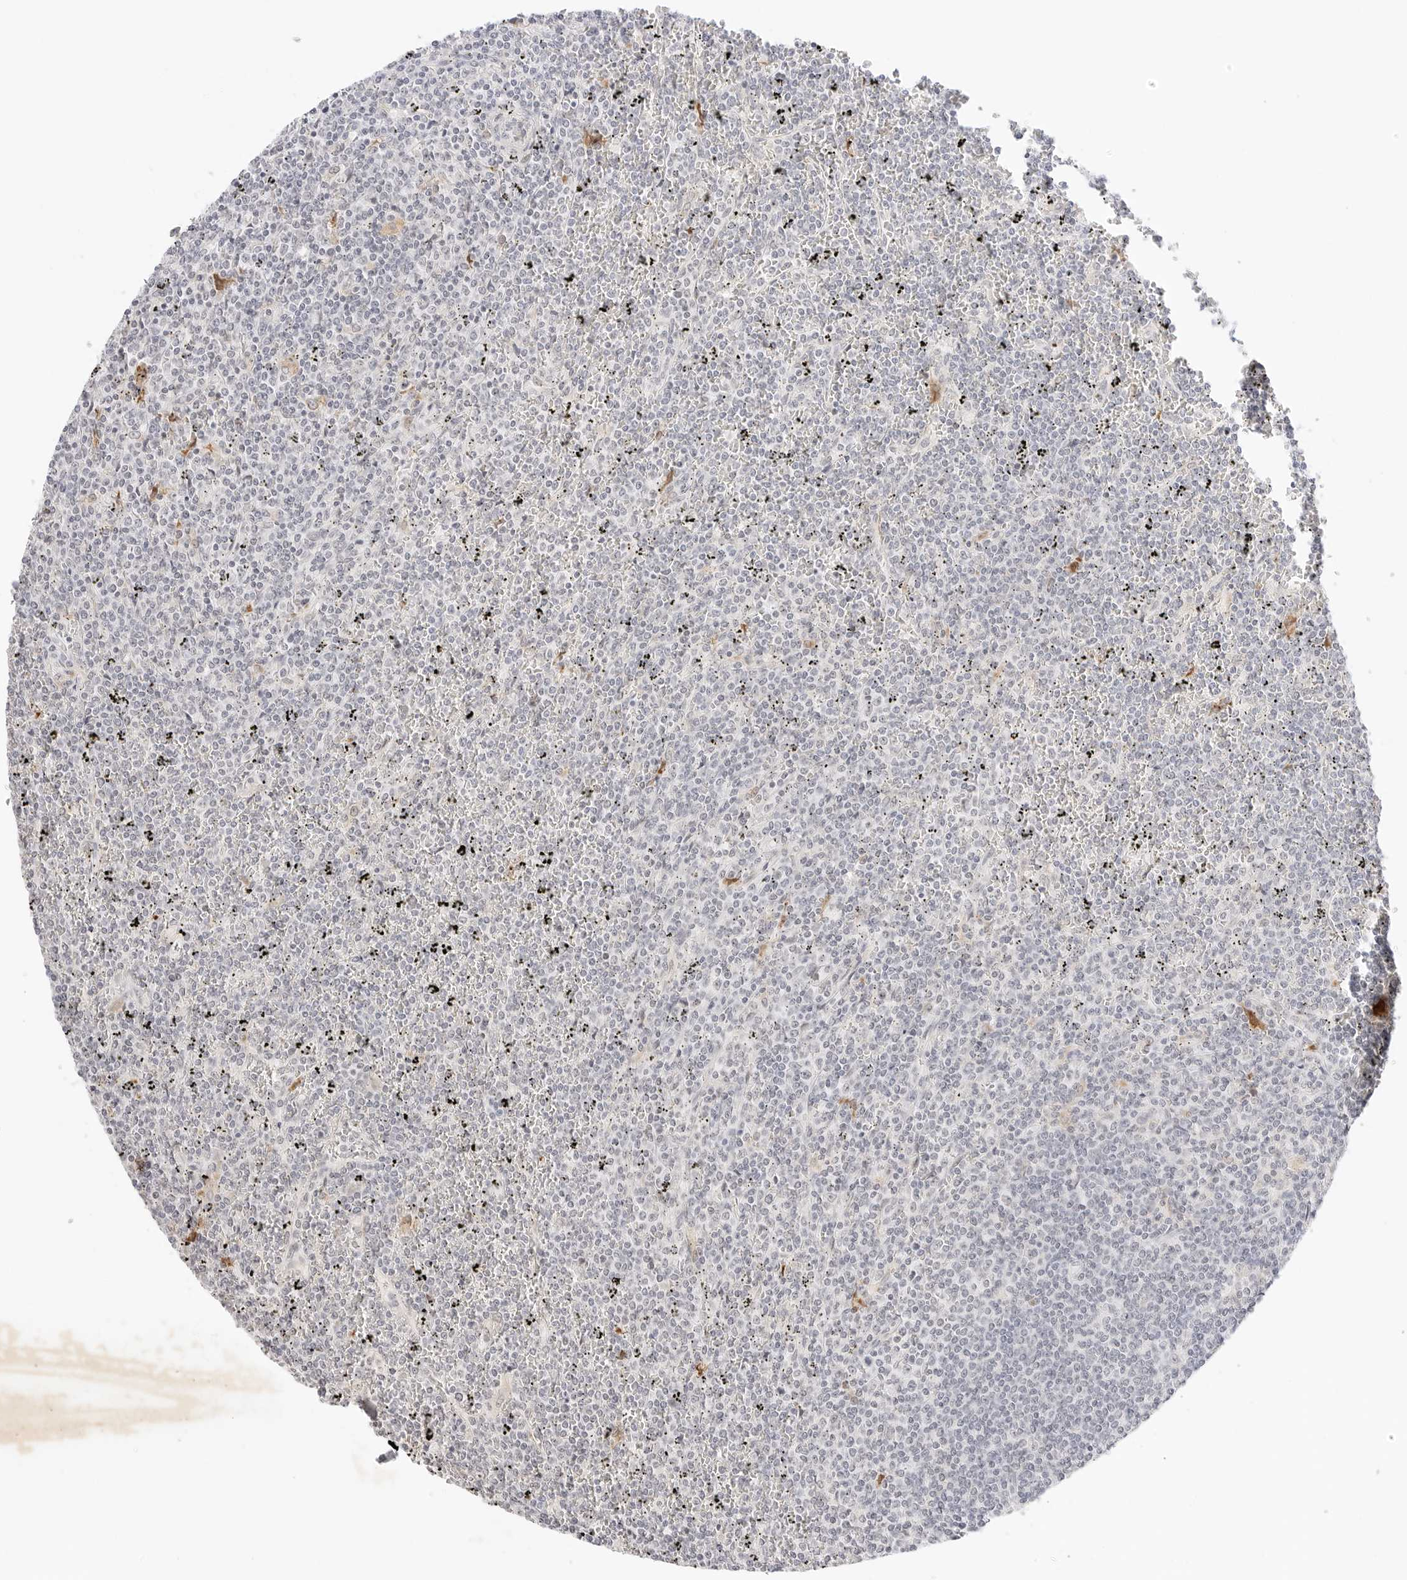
{"staining": {"intensity": "negative", "quantity": "none", "location": "none"}, "tissue": "lymphoma", "cell_type": "Tumor cells", "image_type": "cancer", "snomed": [{"axis": "morphology", "description": "Malignant lymphoma, non-Hodgkin's type, Low grade"}, {"axis": "topography", "description": "Spleen"}], "caption": "The histopathology image shows no staining of tumor cells in lymphoma.", "gene": "XKR4", "patient": {"sex": "female", "age": 19}}